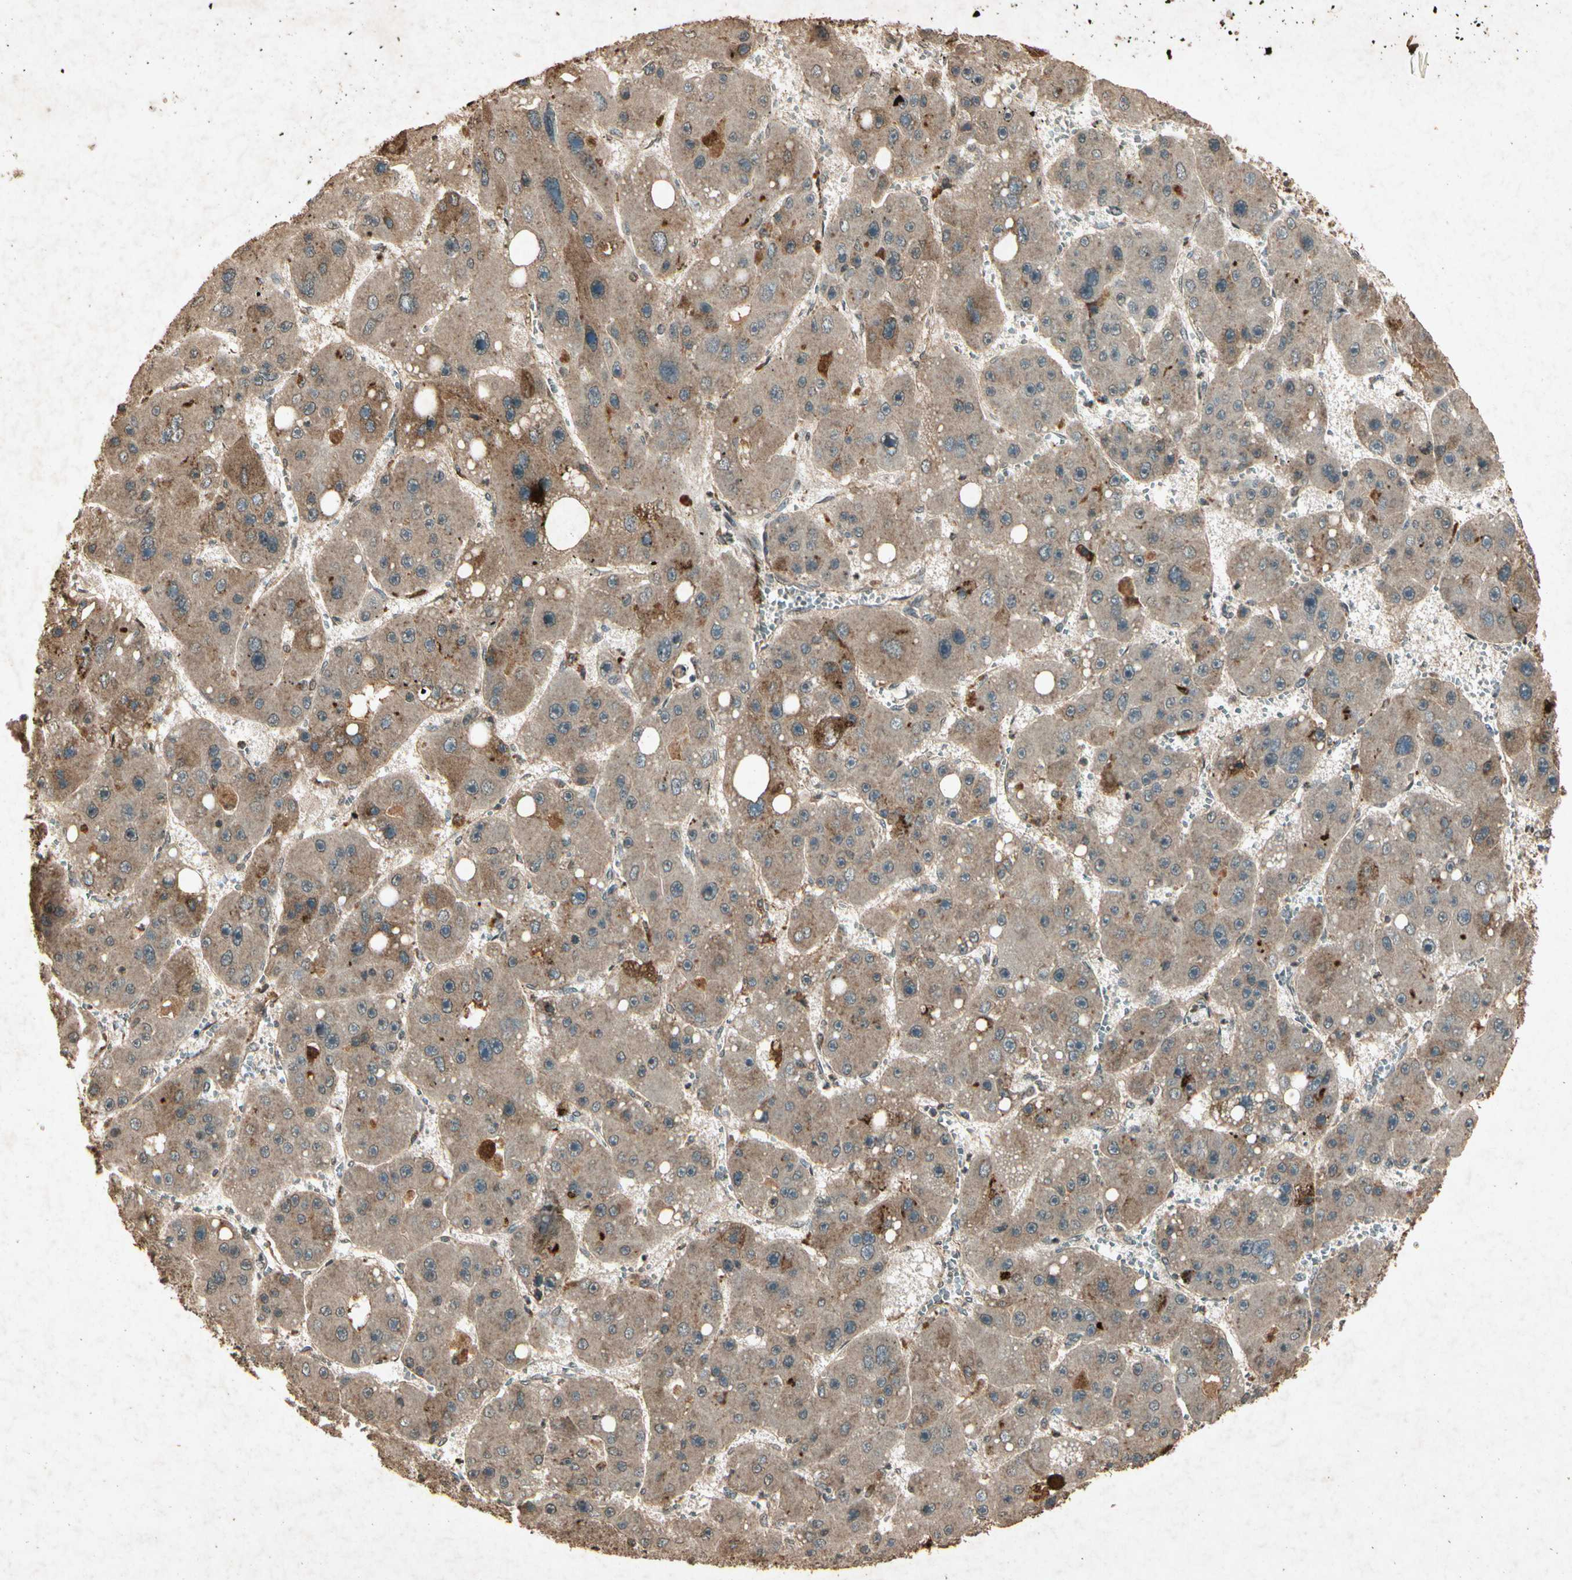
{"staining": {"intensity": "strong", "quantity": ">75%", "location": "cytoplasmic/membranous"}, "tissue": "liver cancer", "cell_type": "Tumor cells", "image_type": "cancer", "snomed": [{"axis": "morphology", "description": "Carcinoma, Hepatocellular, NOS"}, {"axis": "topography", "description": "Liver"}], "caption": "The photomicrograph shows immunohistochemical staining of hepatocellular carcinoma (liver). There is strong cytoplasmic/membranous positivity is identified in approximately >75% of tumor cells. (DAB IHC with brightfield microscopy, high magnification).", "gene": "GC", "patient": {"sex": "female", "age": 61}}